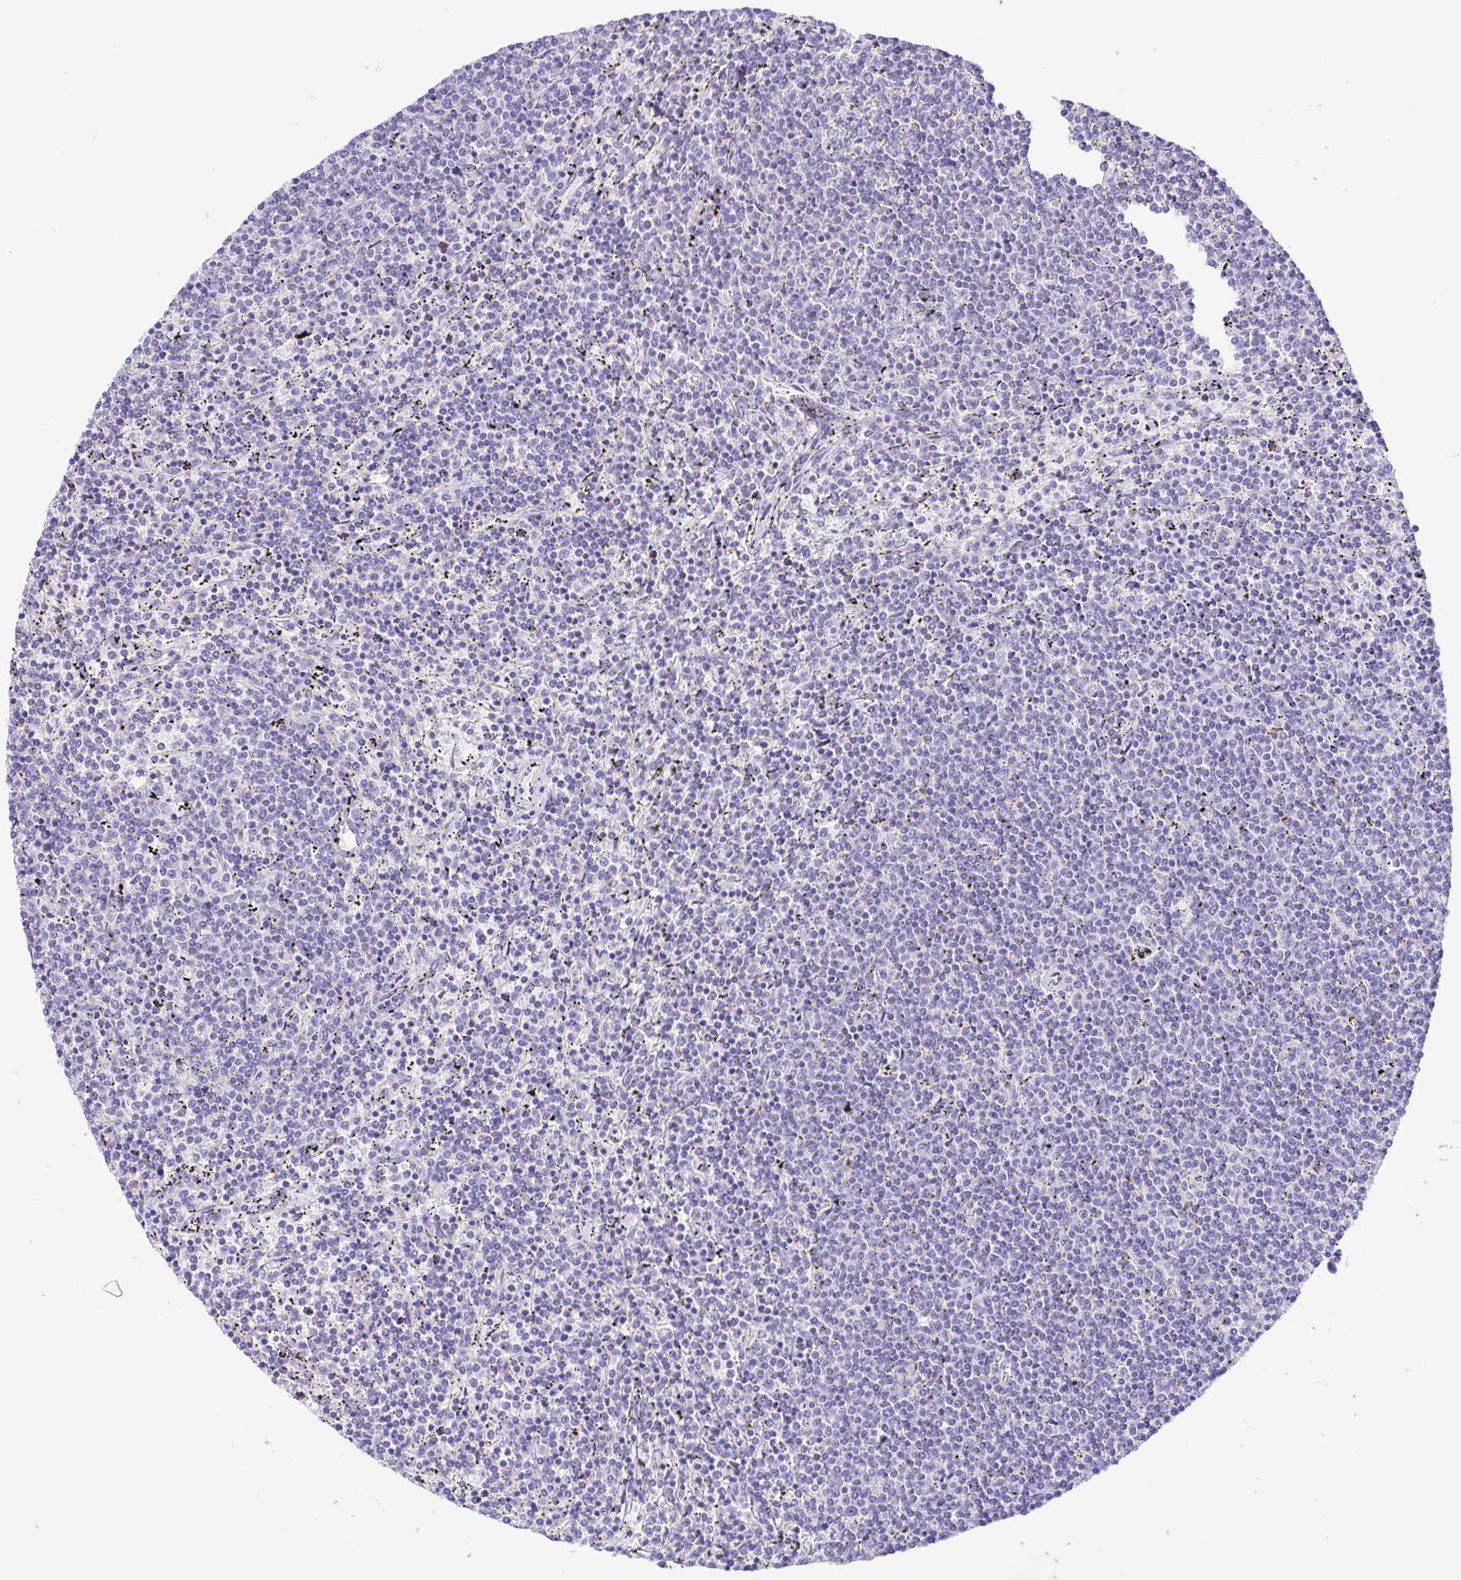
{"staining": {"intensity": "negative", "quantity": "none", "location": "none"}, "tissue": "lymphoma", "cell_type": "Tumor cells", "image_type": "cancer", "snomed": [{"axis": "morphology", "description": "Malignant lymphoma, non-Hodgkin's type, Low grade"}, {"axis": "topography", "description": "Spleen"}], "caption": "Immunohistochemistry histopathology image of neoplastic tissue: human low-grade malignant lymphoma, non-Hodgkin's type stained with DAB displays no significant protein staining in tumor cells. (DAB (3,3'-diaminobenzidine) immunohistochemistry (IHC), high magnification).", "gene": "ISM2", "patient": {"sex": "female", "age": 50}}